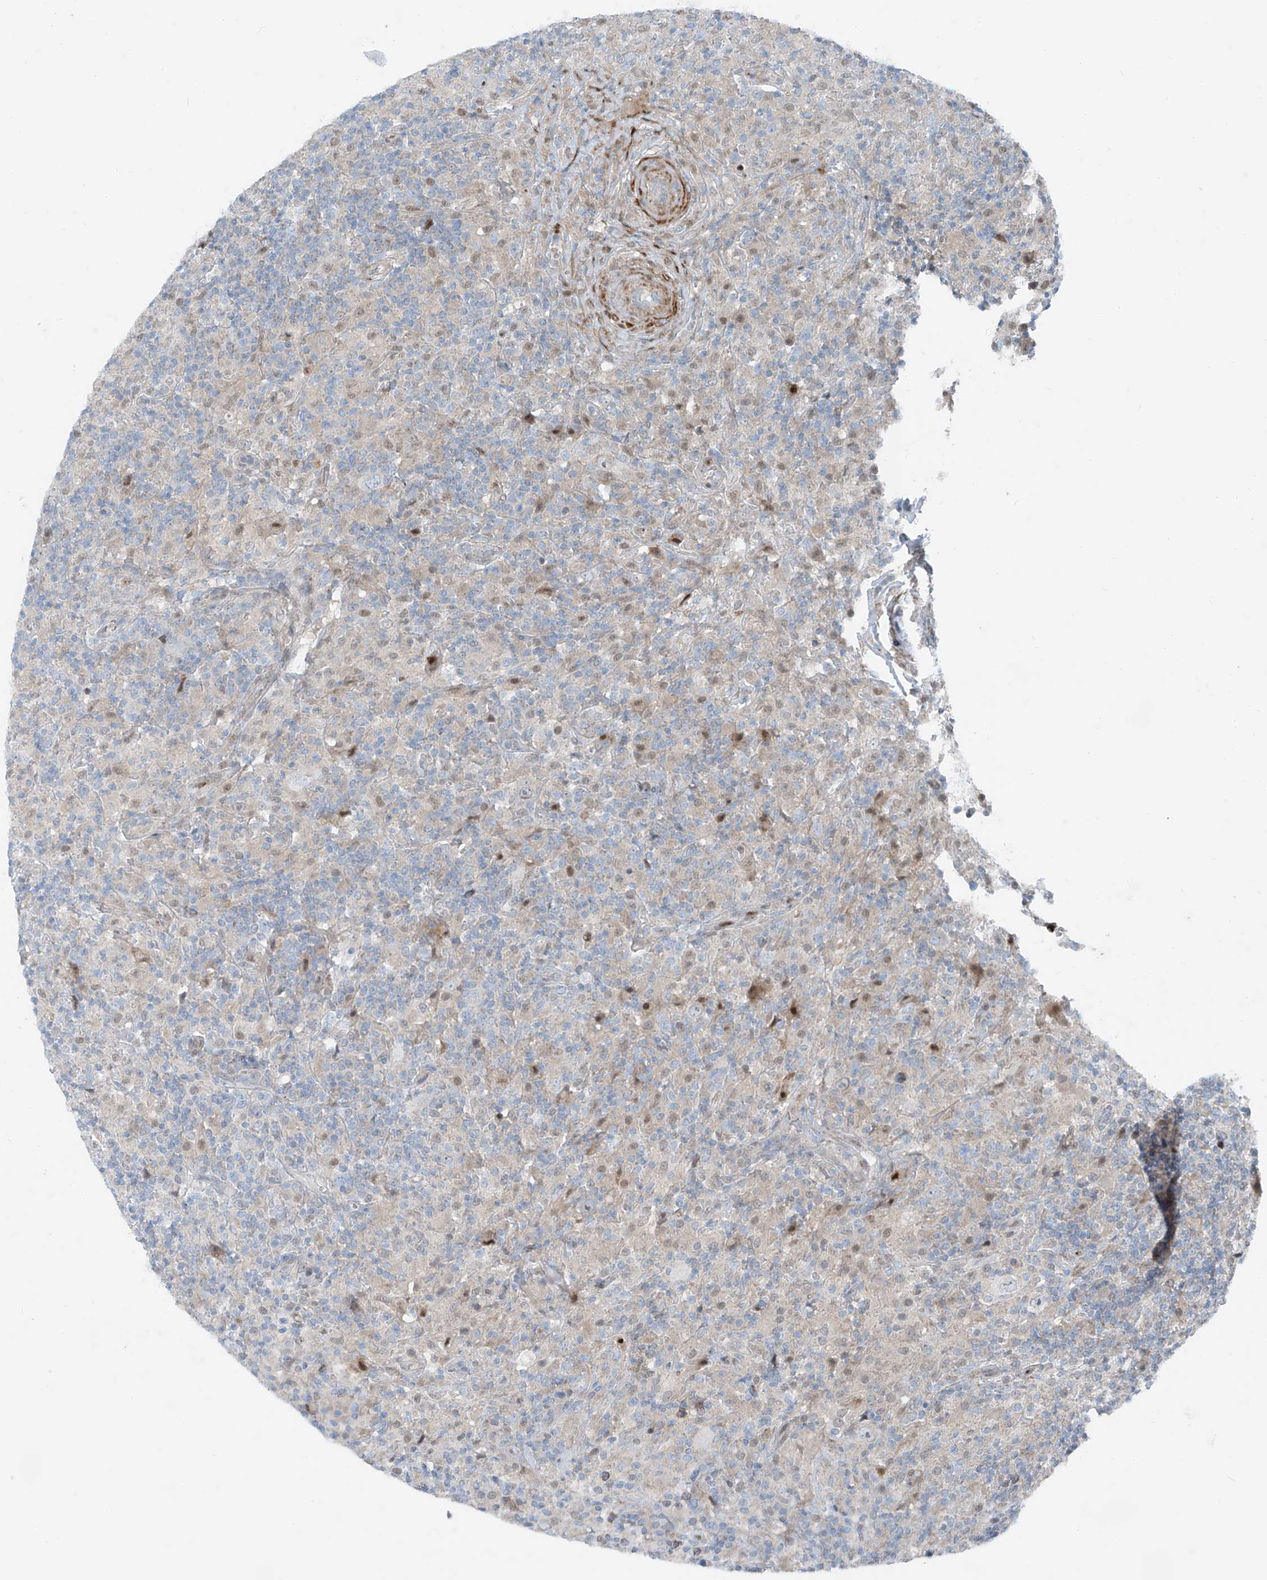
{"staining": {"intensity": "negative", "quantity": "none", "location": "none"}, "tissue": "lymphoma", "cell_type": "Tumor cells", "image_type": "cancer", "snomed": [{"axis": "morphology", "description": "Hodgkin's disease, NOS"}, {"axis": "topography", "description": "Lymph node"}], "caption": "Immunohistochemistry (IHC) micrograph of neoplastic tissue: human Hodgkin's disease stained with DAB demonstrates no significant protein staining in tumor cells. (DAB immunohistochemistry with hematoxylin counter stain).", "gene": "PPCS", "patient": {"sex": "male", "age": 70}}